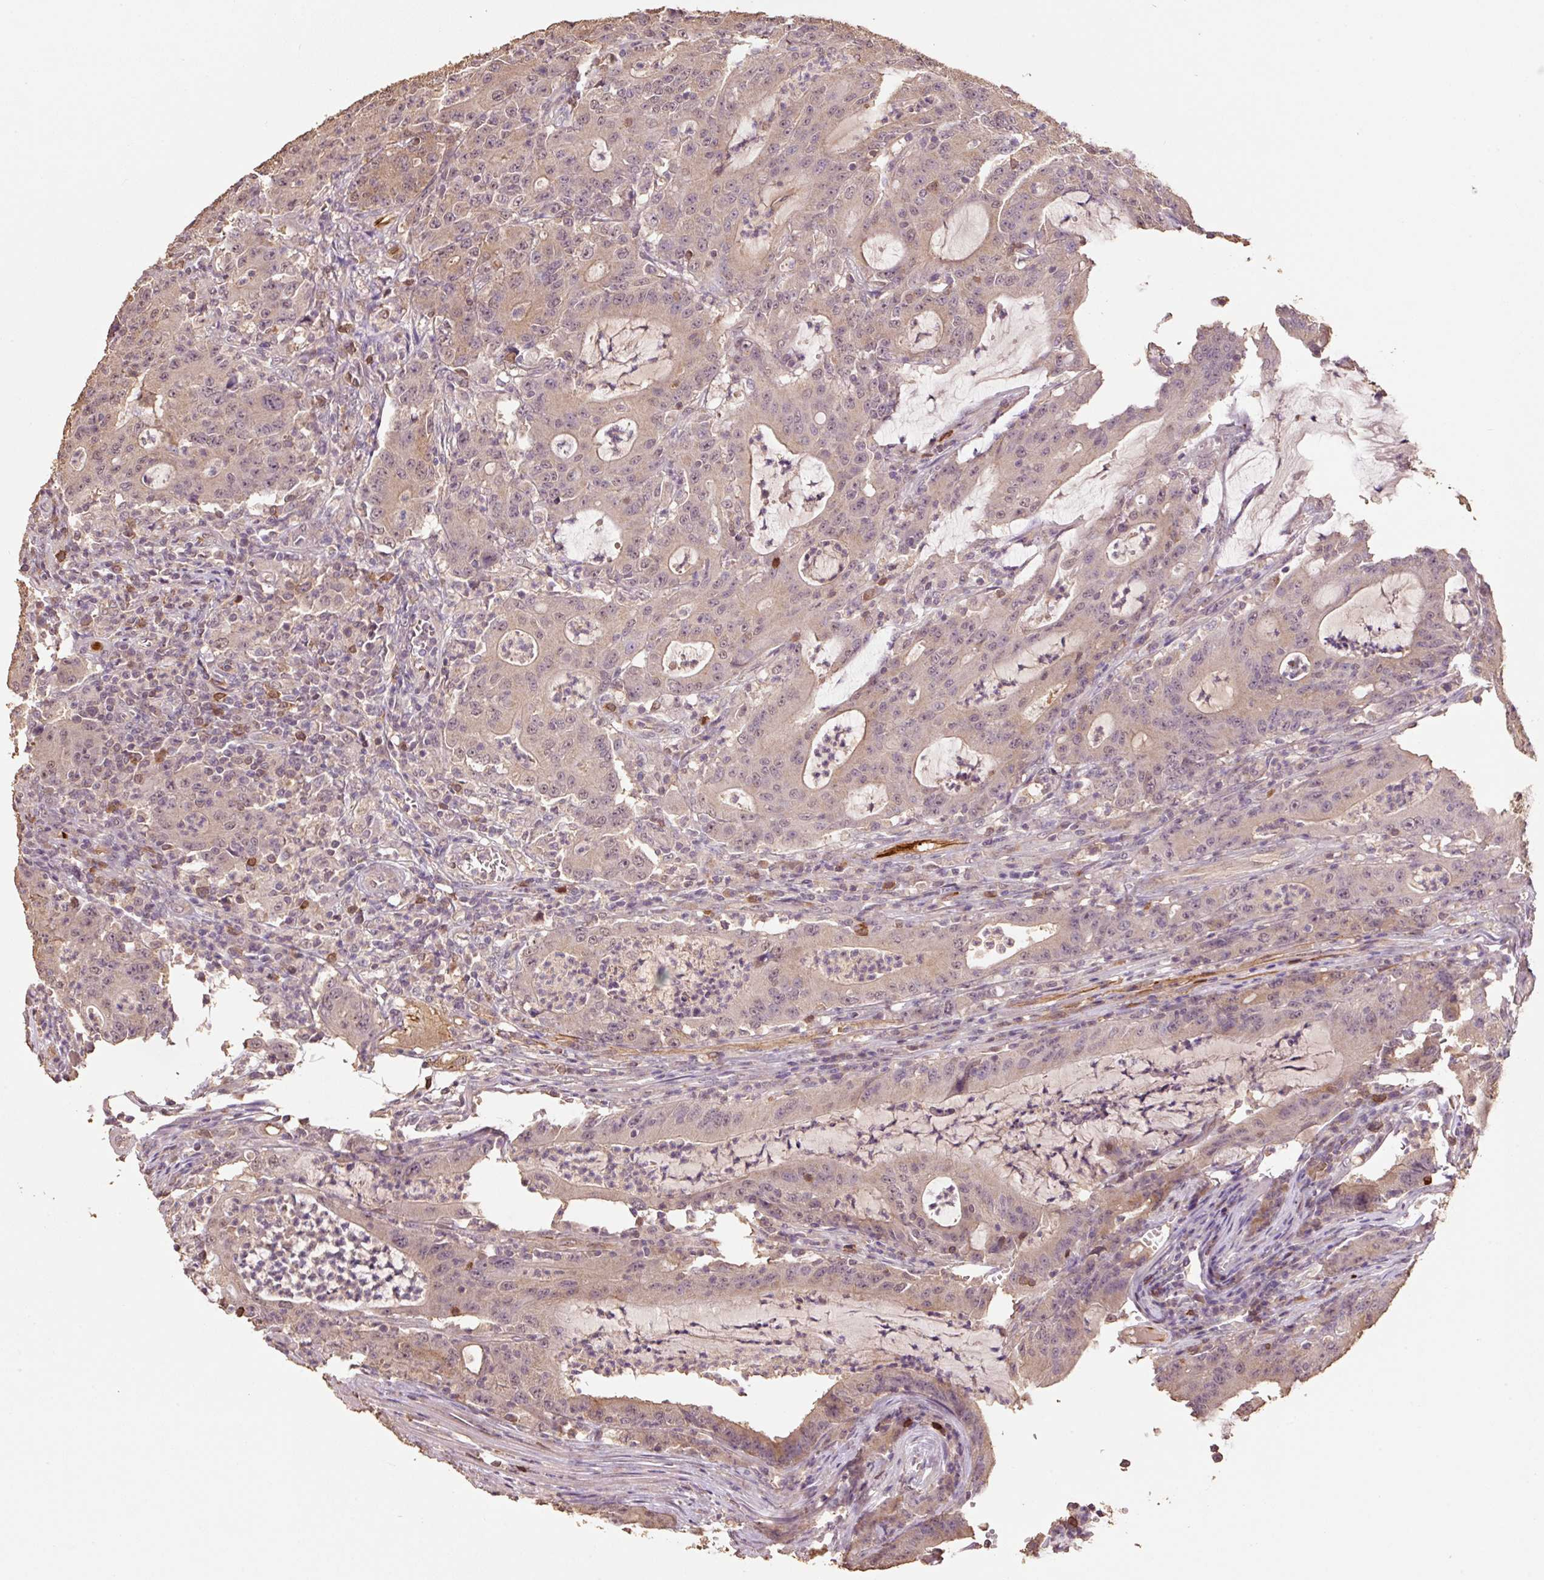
{"staining": {"intensity": "moderate", "quantity": ">75%", "location": "cytoplasmic/membranous,nuclear"}, "tissue": "colorectal cancer", "cell_type": "Tumor cells", "image_type": "cancer", "snomed": [{"axis": "morphology", "description": "Adenocarcinoma, NOS"}, {"axis": "topography", "description": "Colon"}], "caption": "Human adenocarcinoma (colorectal) stained with a protein marker shows moderate staining in tumor cells.", "gene": "HERC2", "patient": {"sex": "male", "age": 83}}